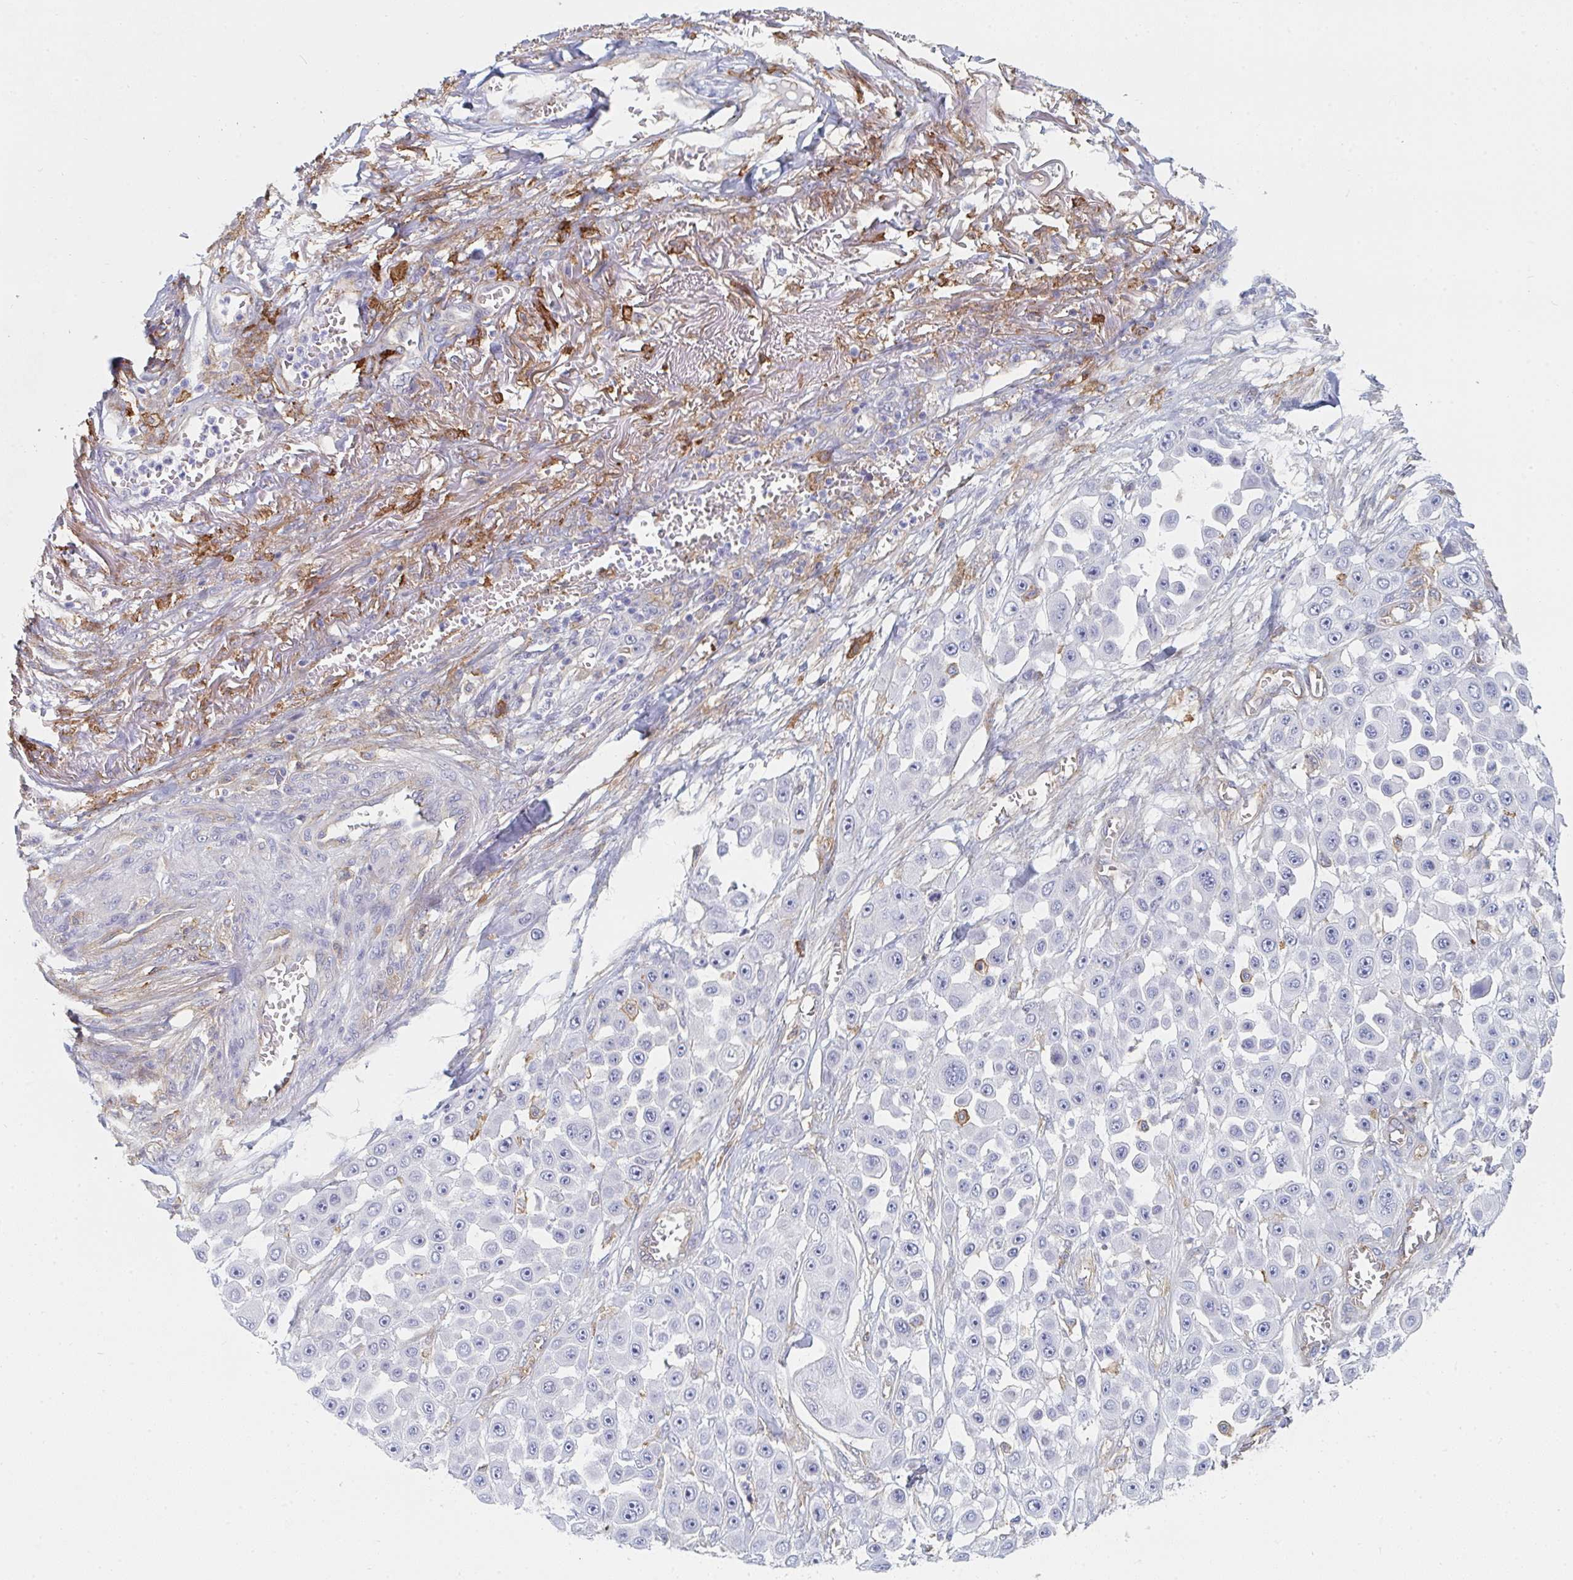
{"staining": {"intensity": "negative", "quantity": "none", "location": "none"}, "tissue": "skin cancer", "cell_type": "Tumor cells", "image_type": "cancer", "snomed": [{"axis": "morphology", "description": "Squamous cell carcinoma, NOS"}, {"axis": "topography", "description": "Skin"}], "caption": "Immunohistochemical staining of skin cancer exhibits no significant staining in tumor cells.", "gene": "DAB2", "patient": {"sex": "male", "age": 67}}